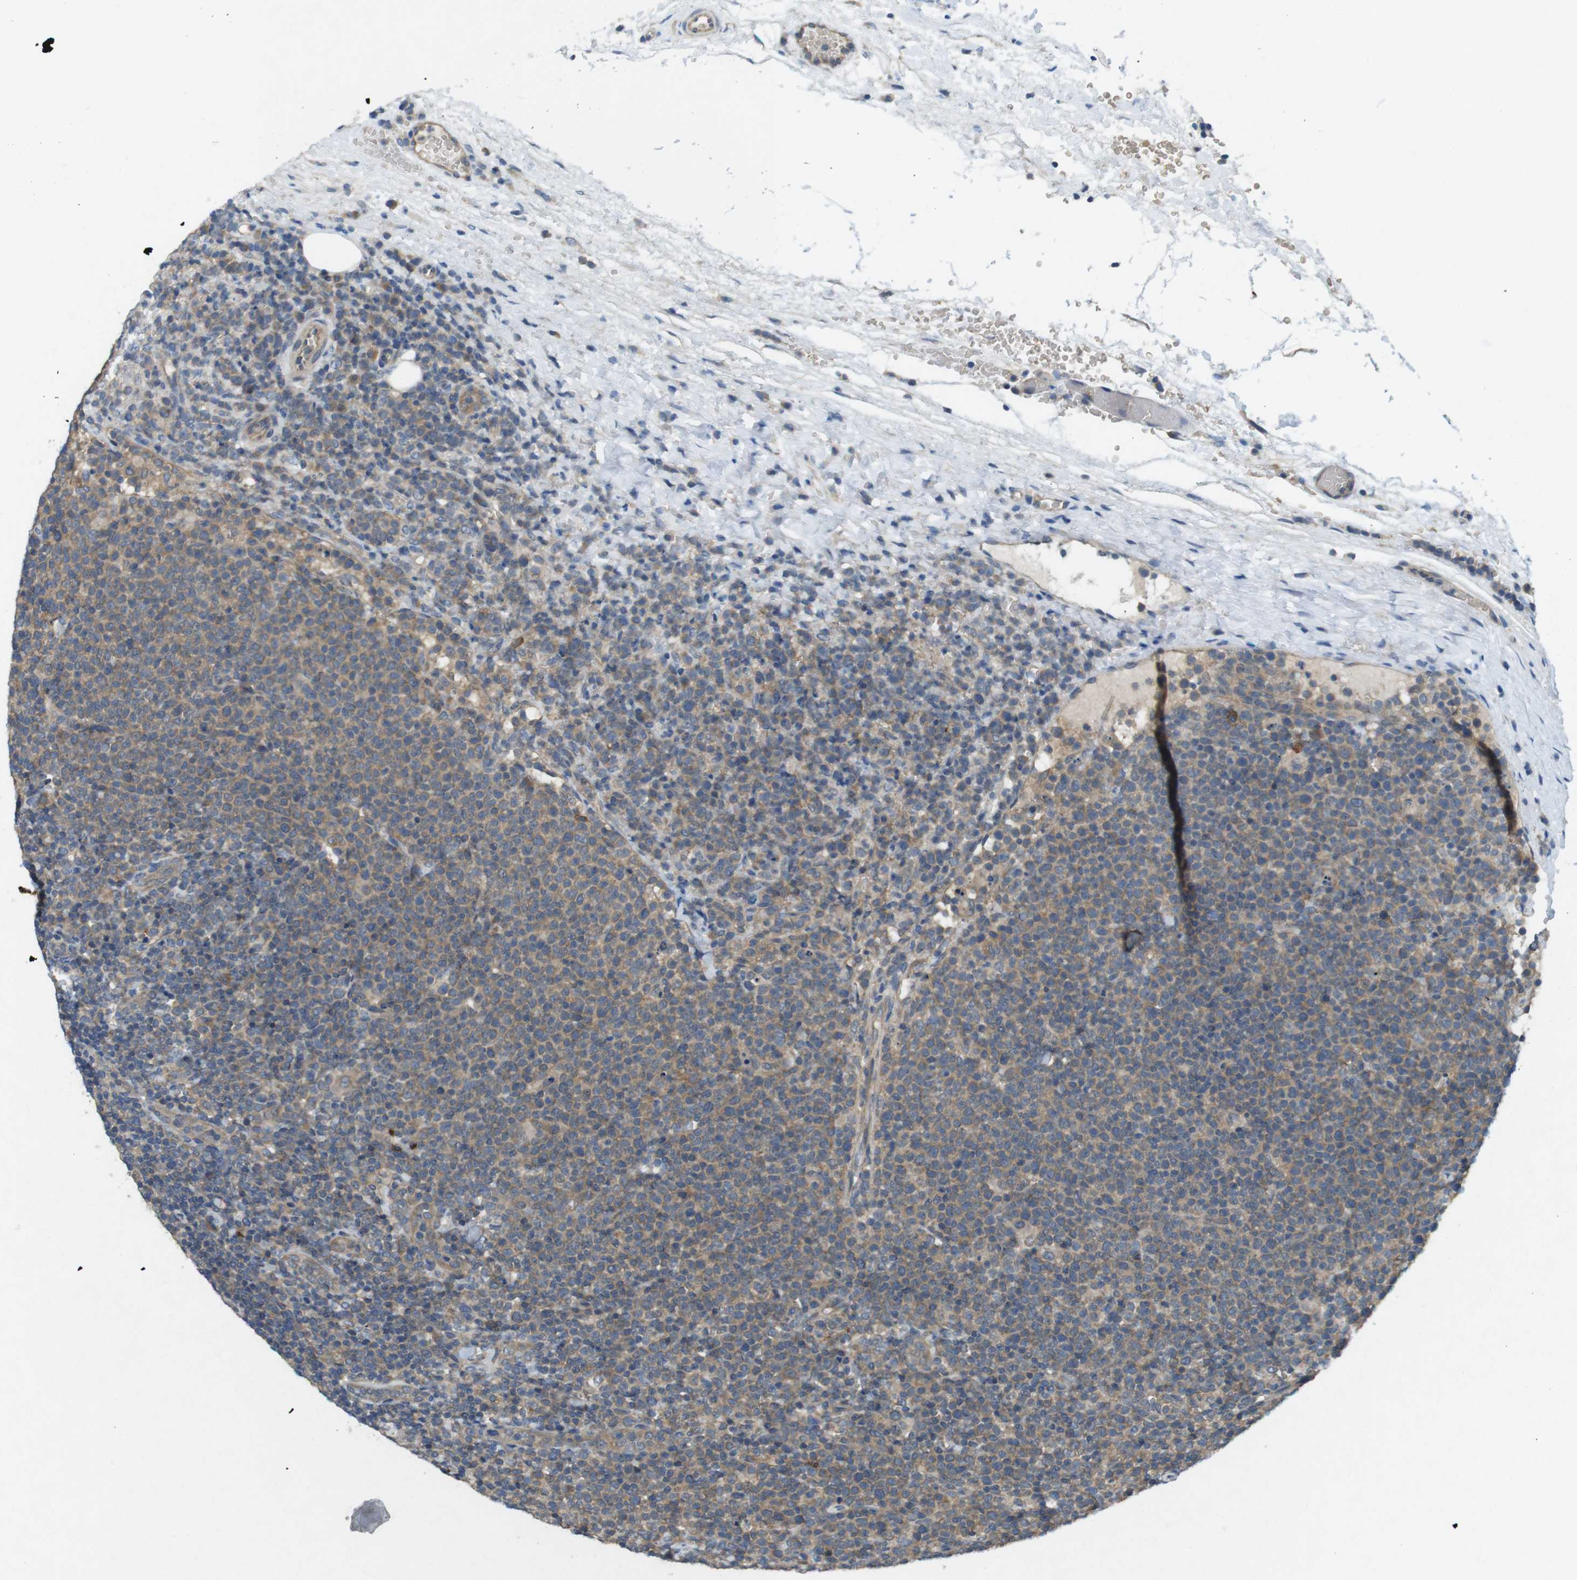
{"staining": {"intensity": "moderate", "quantity": "25%-75%", "location": "cytoplasmic/membranous"}, "tissue": "lymphoma", "cell_type": "Tumor cells", "image_type": "cancer", "snomed": [{"axis": "morphology", "description": "Malignant lymphoma, non-Hodgkin's type, High grade"}, {"axis": "topography", "description": "Lymph node"}], "caption": "Malignant lymphoma, non-Hodgkin's type (high-grade) stained for a protein (brown) reveals moderate cytoplasmic/membranous positive positivity in about 25%-75% of tumor cells.", "gene": "SUGT1", "patient": {"sex": "male", "age": 61}}